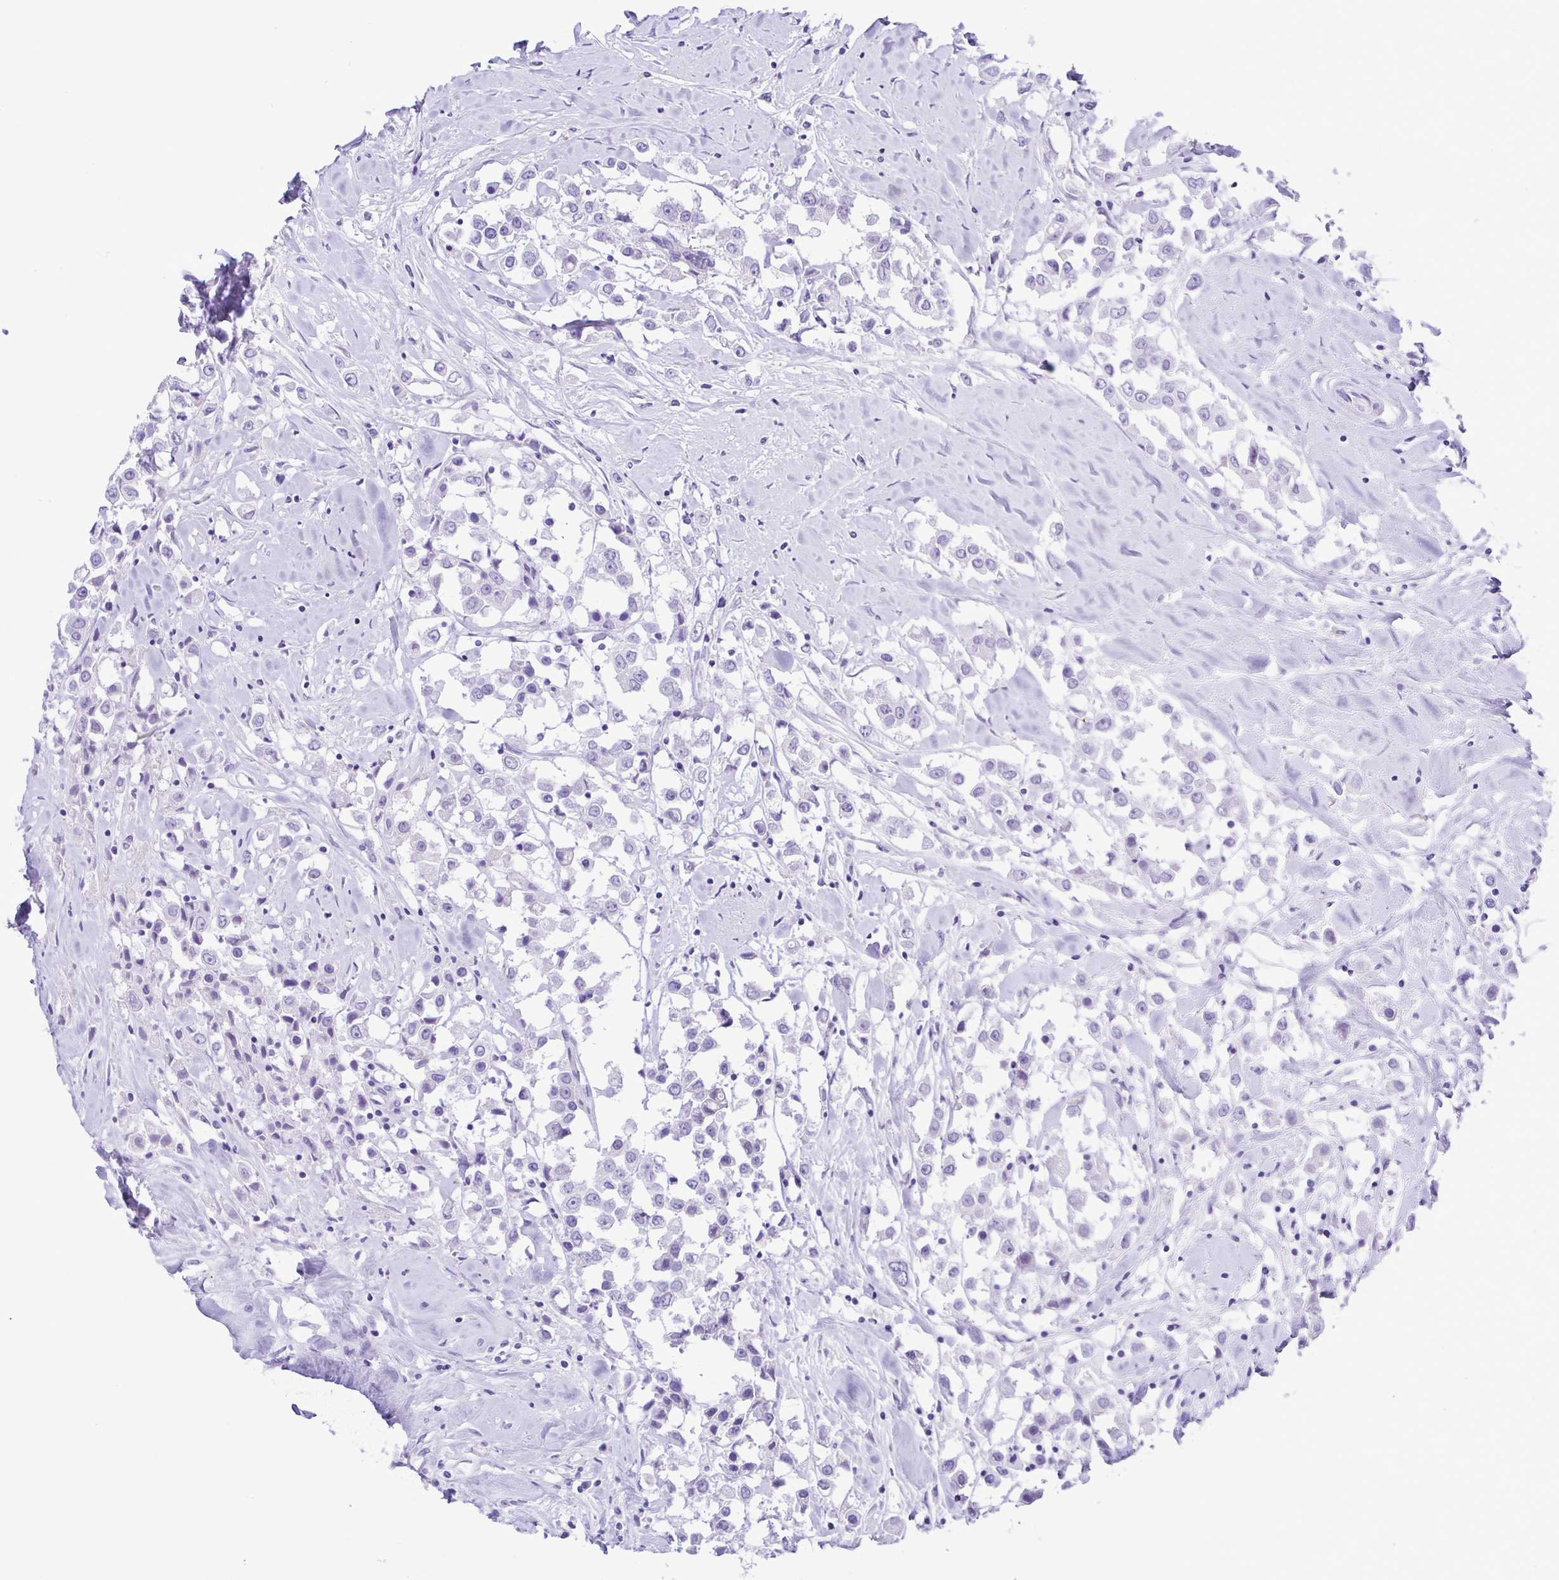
{"staining": {"intensity": "negative", "quantity": "none", "location": "none"}, "tissue": "breast cancer", "cell_type": "Tumor cells", "image_type": "cancer", "snomed": [{"axis": "morphology", "description": "Duct carcinoma"}, {"axis": "topography", "description": "Breast"}], "caption": "Human breast invasive ductal carcinoma stained for a protein using immunohistochemistry (IHC) shows no positivity in tumor cells.", "gene": "PAK3", "patient": {"sex": "female", "age": 61}}